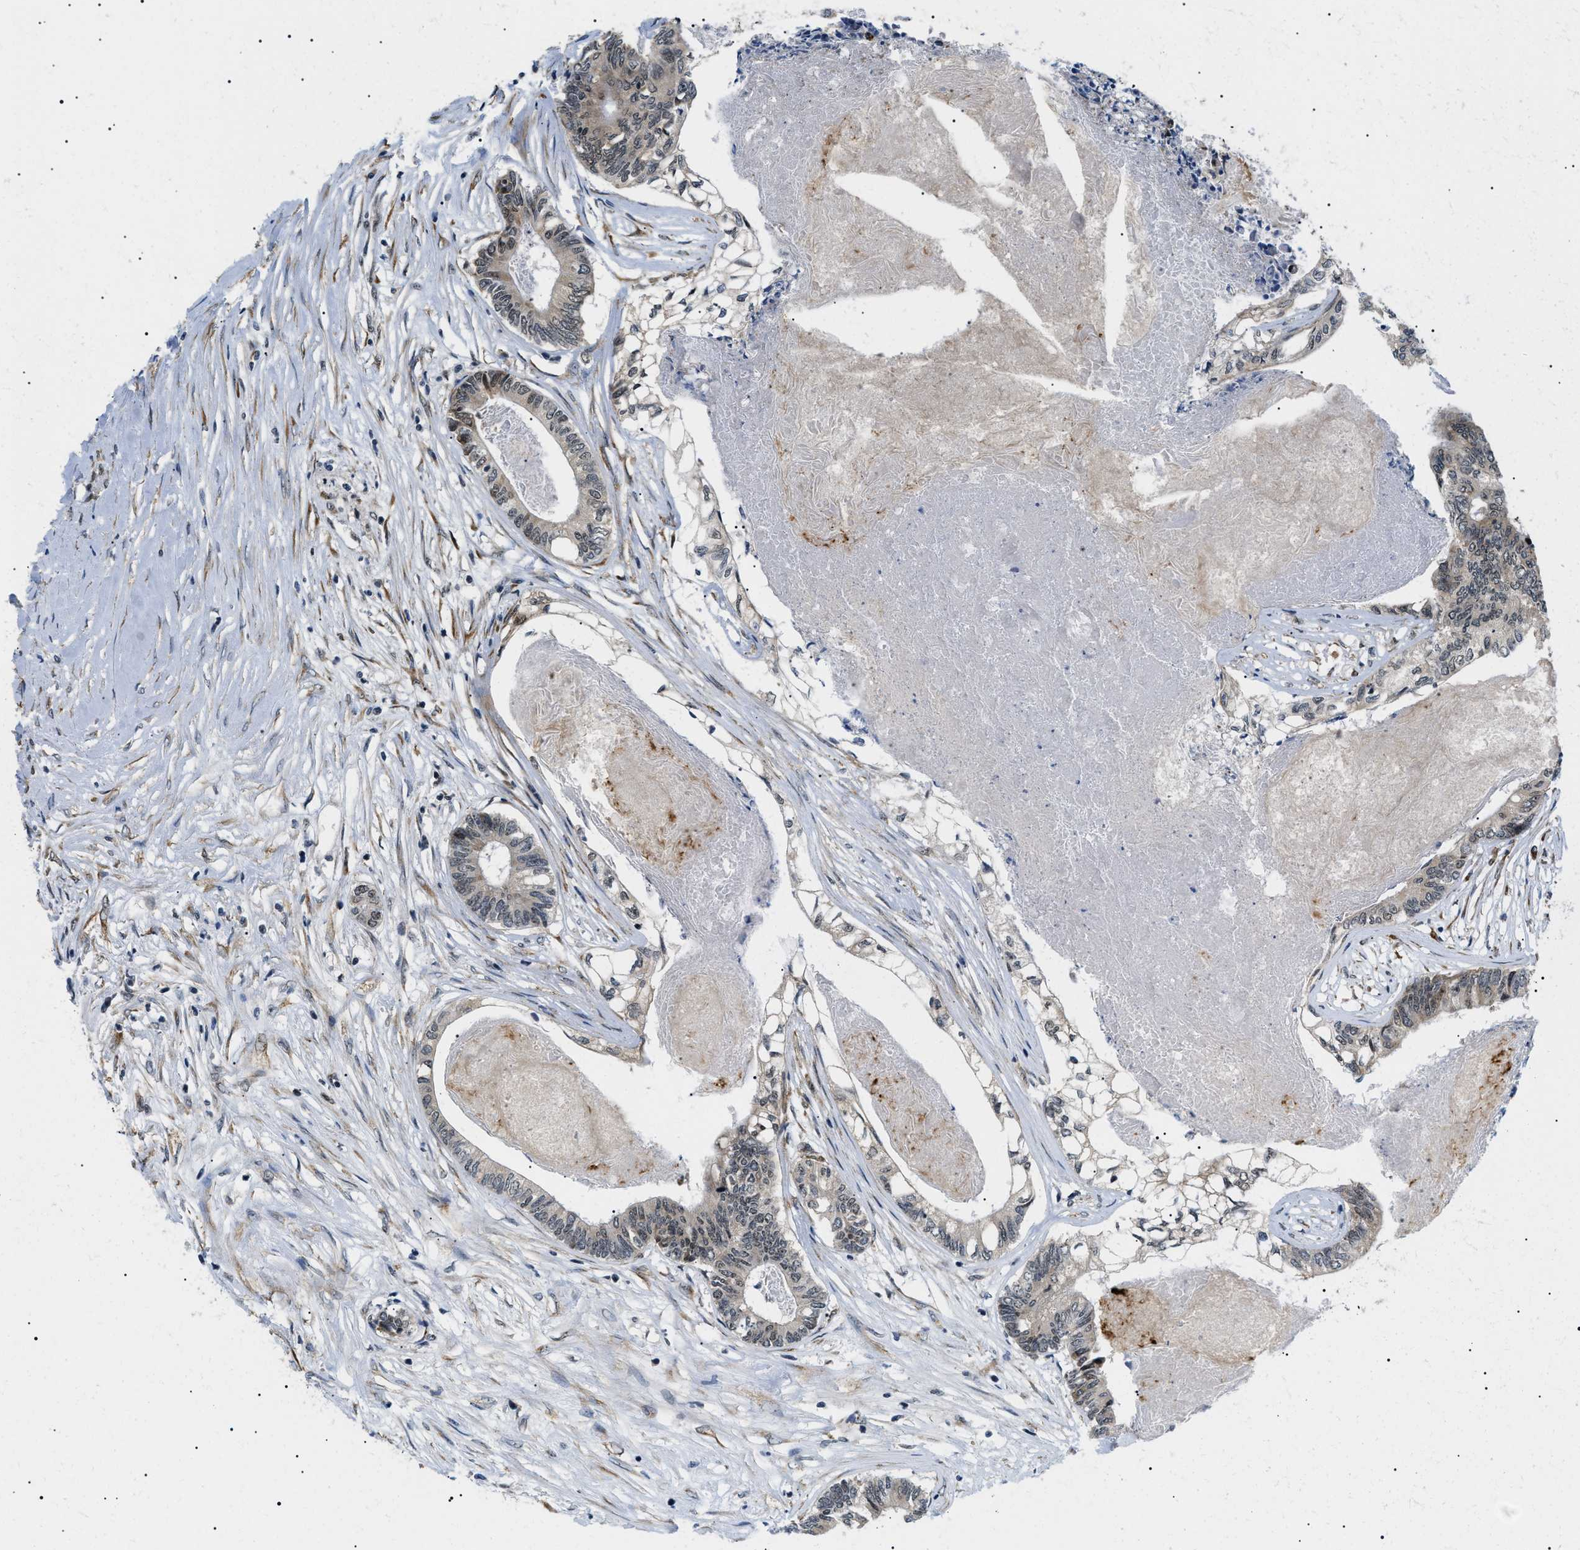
{"staining": {"intensity": "weak", "quantity": ">75%", "location": "cytoplasmic/membranous"}, "tissue": "colorectal cancer", "cell_type": "Tumor cells", "image_type": "cancer", "snomed": [{"axis": "morphology", "description": "Adenocarcinoma, NOS"}, {"axis": "topography", "description": "Rectum"}], "caption": "This is an image of immunohistochemistry staining of colorectal adenocarcinoma, which shows weak expression in the cytoplasmic/membranous of tumor cells.", "gene": "CWC25", "patient": {"sex": "male", "age": 63}}